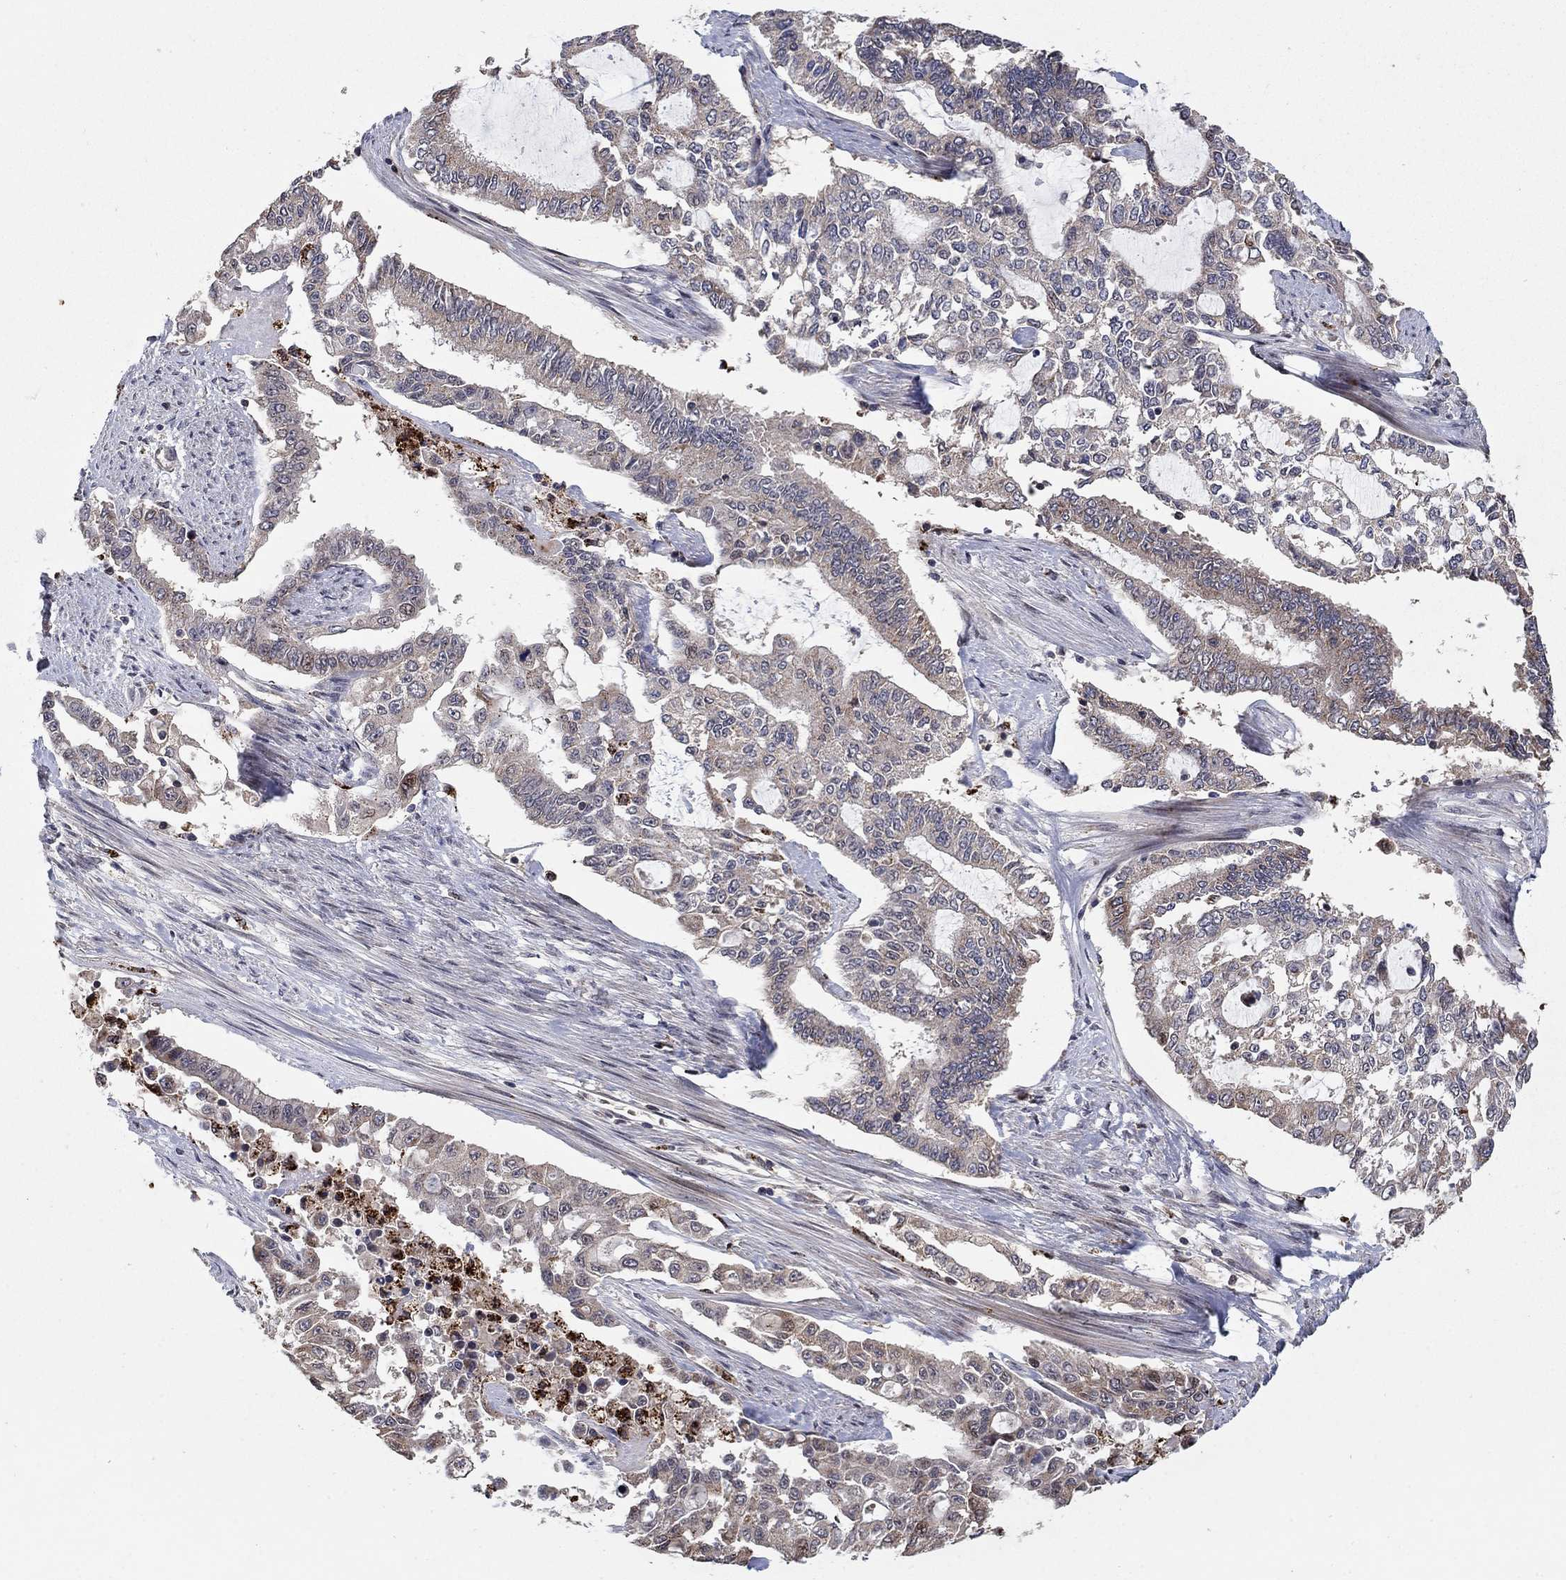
{"staining": {"intensity": "weak", "quantity": "25%-75%", "location": "cytoplasmic/membranous"}, "tissue": "endometrial cancer", "cell_type": "Tumor cells", "image_type": "cancer", "snomed": [{"axis": "morphology", "description": "Adenocarcinoma, NOS"}, {"axis": "topography", "description": "Uterus"}], "caption": "Protein staining by immunohistochemistry displays weak cytoplasmic/membranous positivity in approximately 25%-75% of tumor cells in adenocarcinoma (endometrial).", "gene": "LPCAT4", "patient": {"sex": "female", "age": 59}}